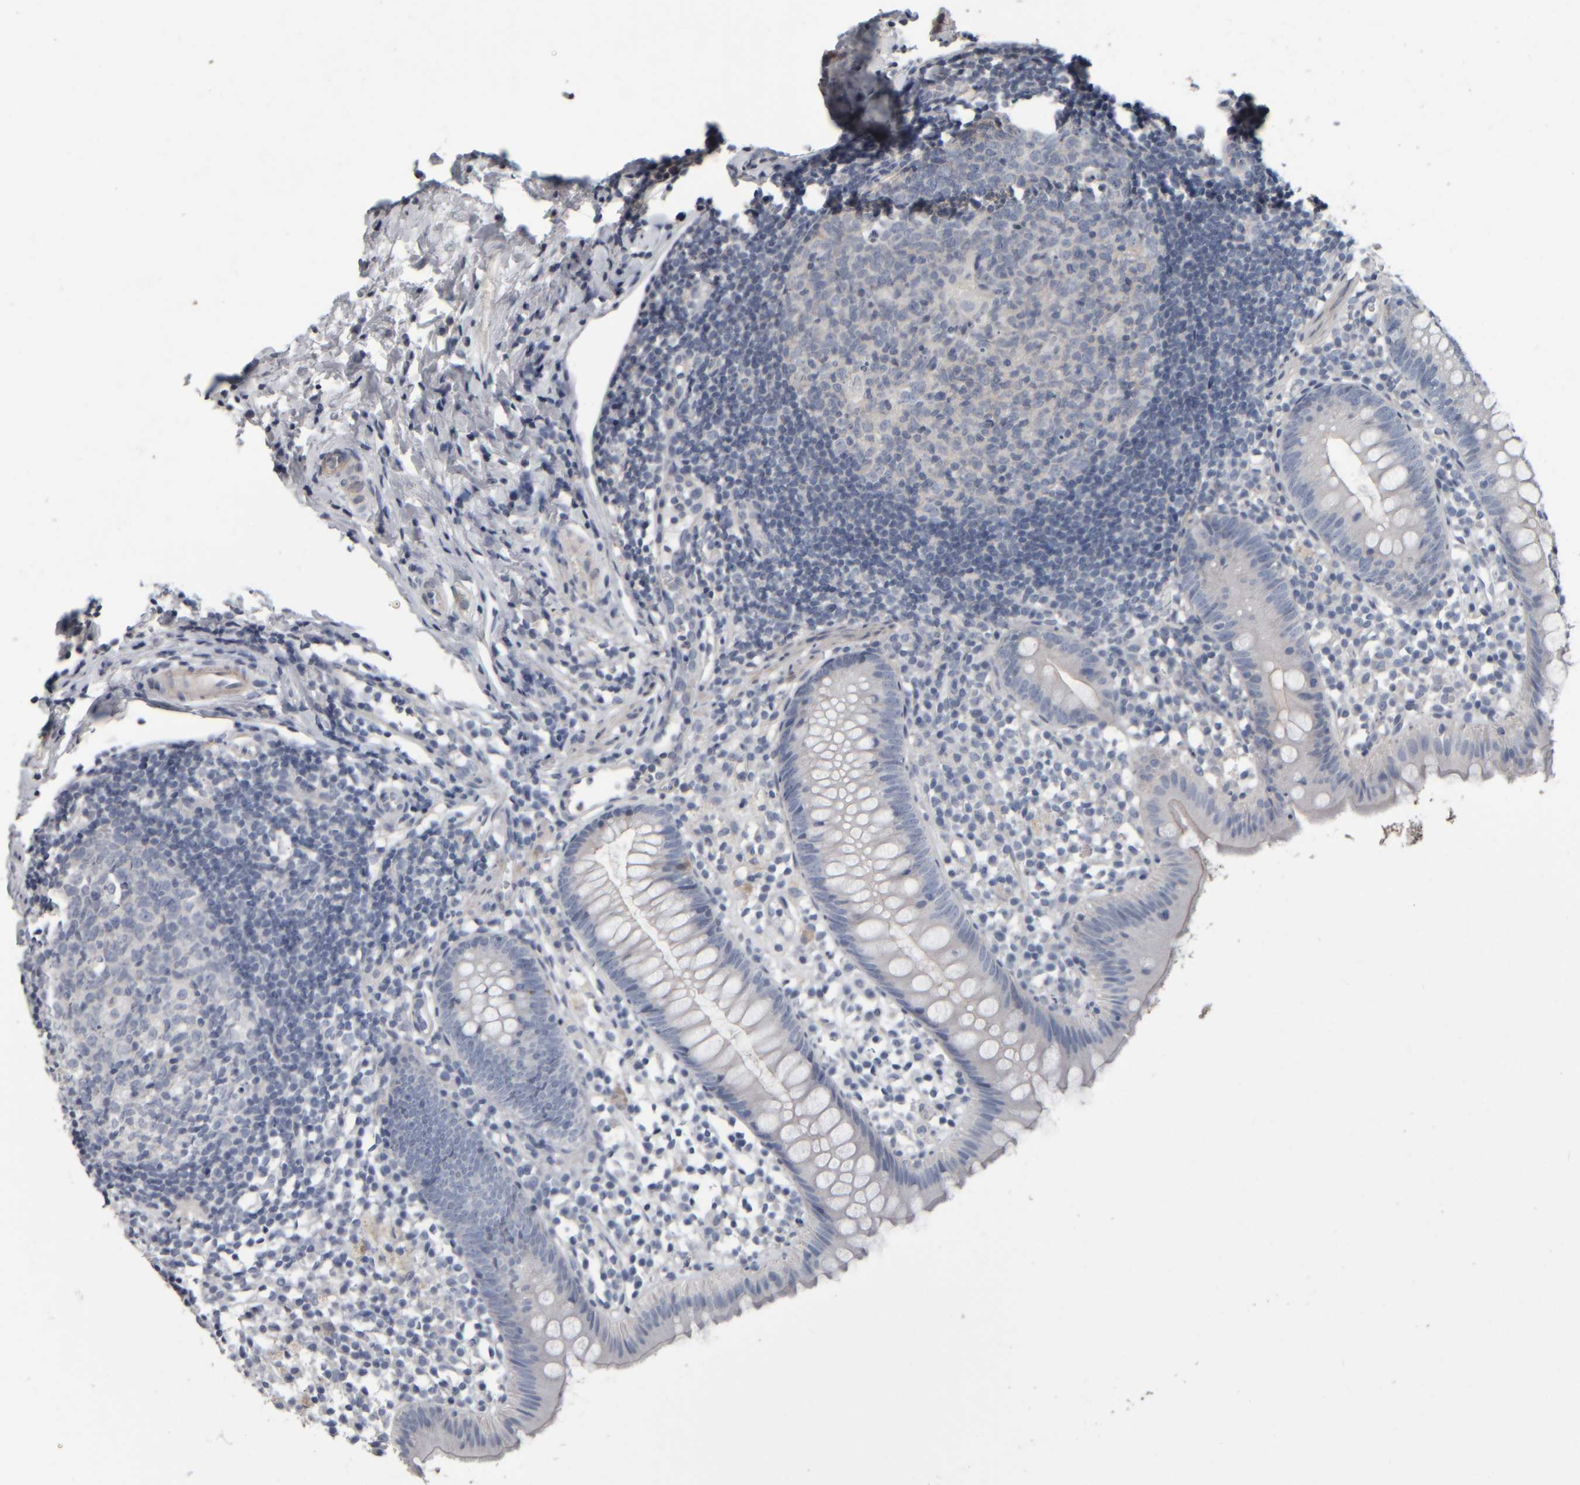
{"staining": {"intensity": "negative", "quantity": "none", "location": "none"}, "tissue": "appendix", "cell_type": "Glandular cells", "image_type": "normal", "snomed": [{"axis": "morphology", "description": "Normal tissue, NOS"}, {"axis": "topography", "description": "Appendix"}], "caption": "Photomicrograph shows no significant protein staining in glandular cells of benign appendix. (Stains: DAB immunohistochemistry (IHC) with hematoxylin counter stain, Microscopy: brightfield microscopy at high magnification).", "gene": "CAVIN4", "patient": {"sex": "female", "age": 20}}